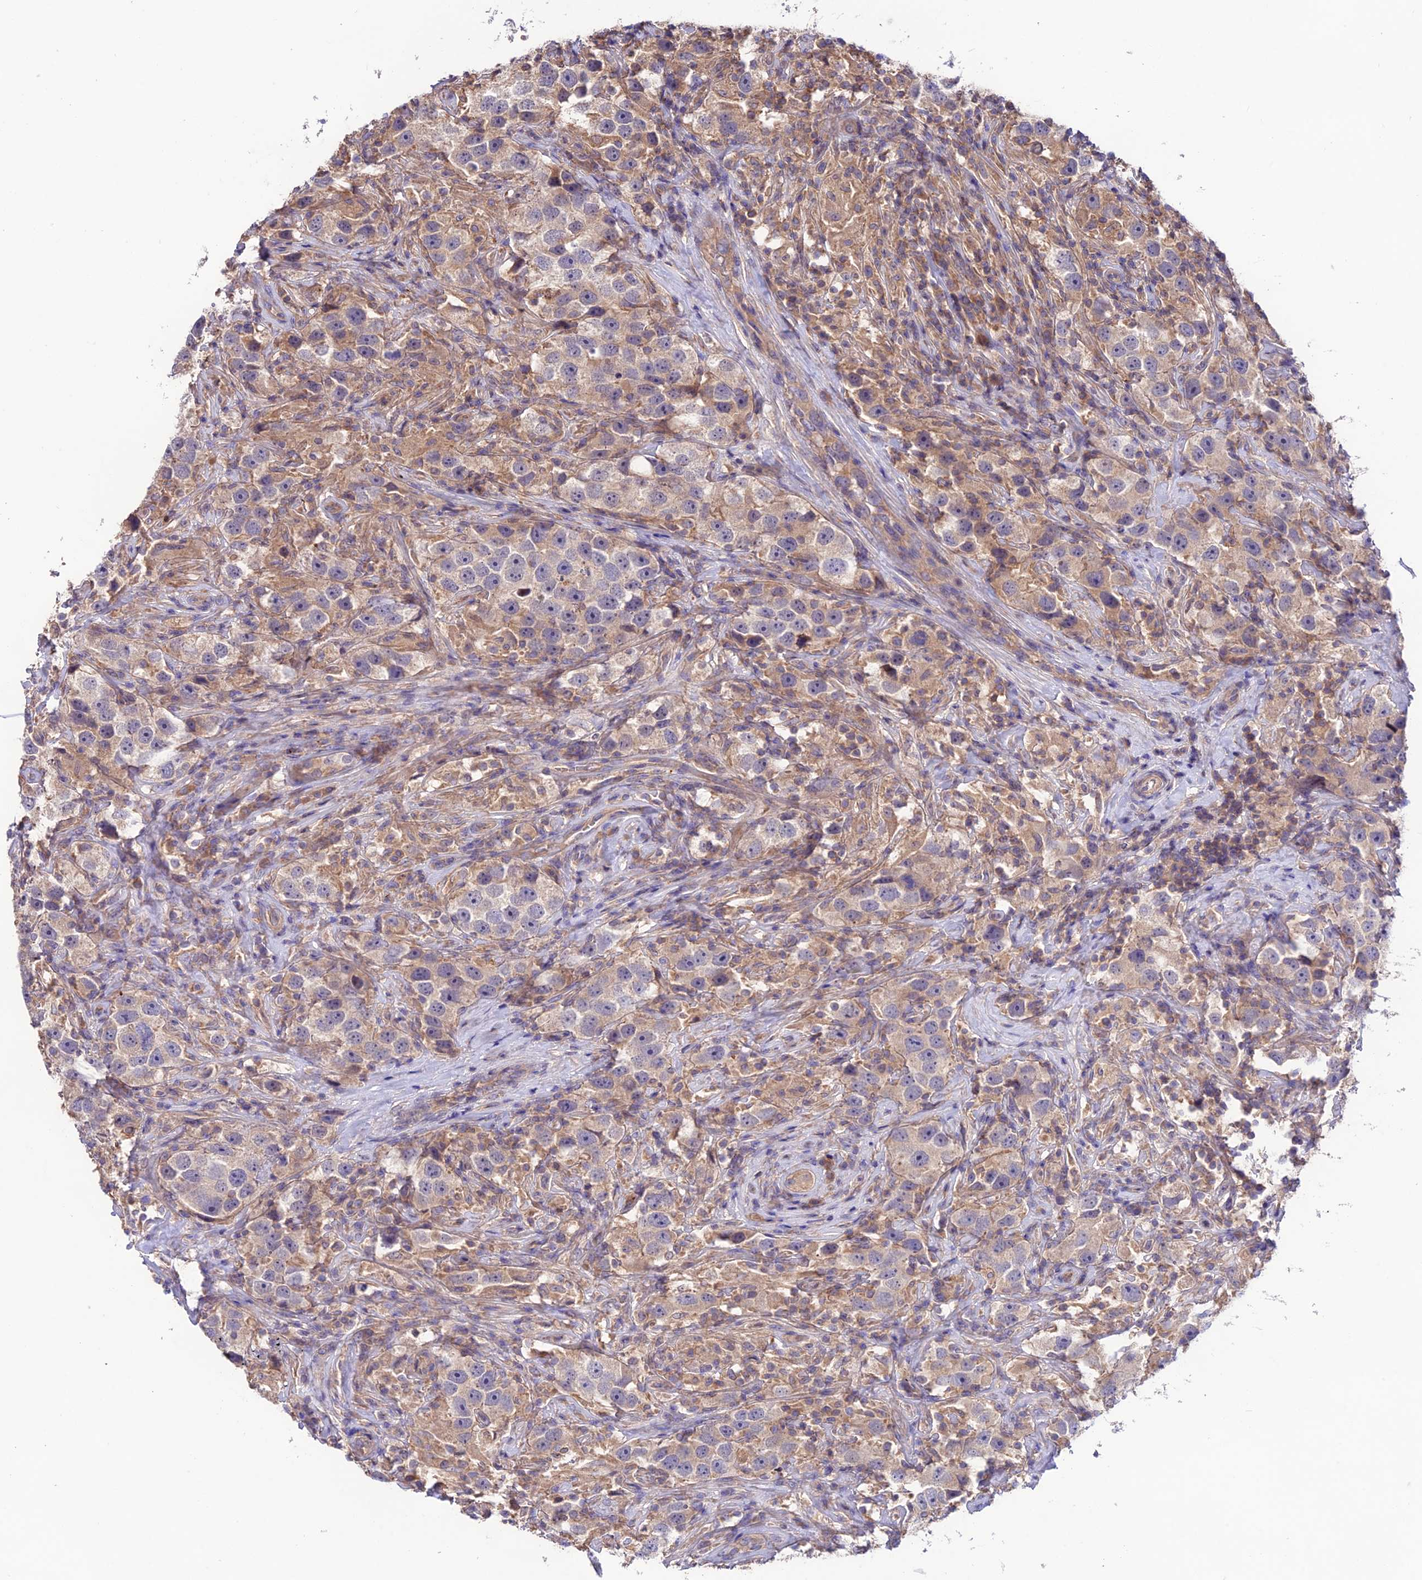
{"staining": {"intensity": "weak", "quantity": "<25%", "location": "cytoplasmic/membranous"}, "tissue": "testis cancer", "cell_type": "Tumor cells", "image_type": "cancer", "snomed": [{"axis": "morphology", "description": "Seminoma, NOS"}, {"axis": "topography", "description": "Testis"}], "caption": "Immunohistochemistry of testis seminoma exhibits no expression in tumor cells.", "gene": "BRME1", "patient": {"sex": "male", "age": 49}}